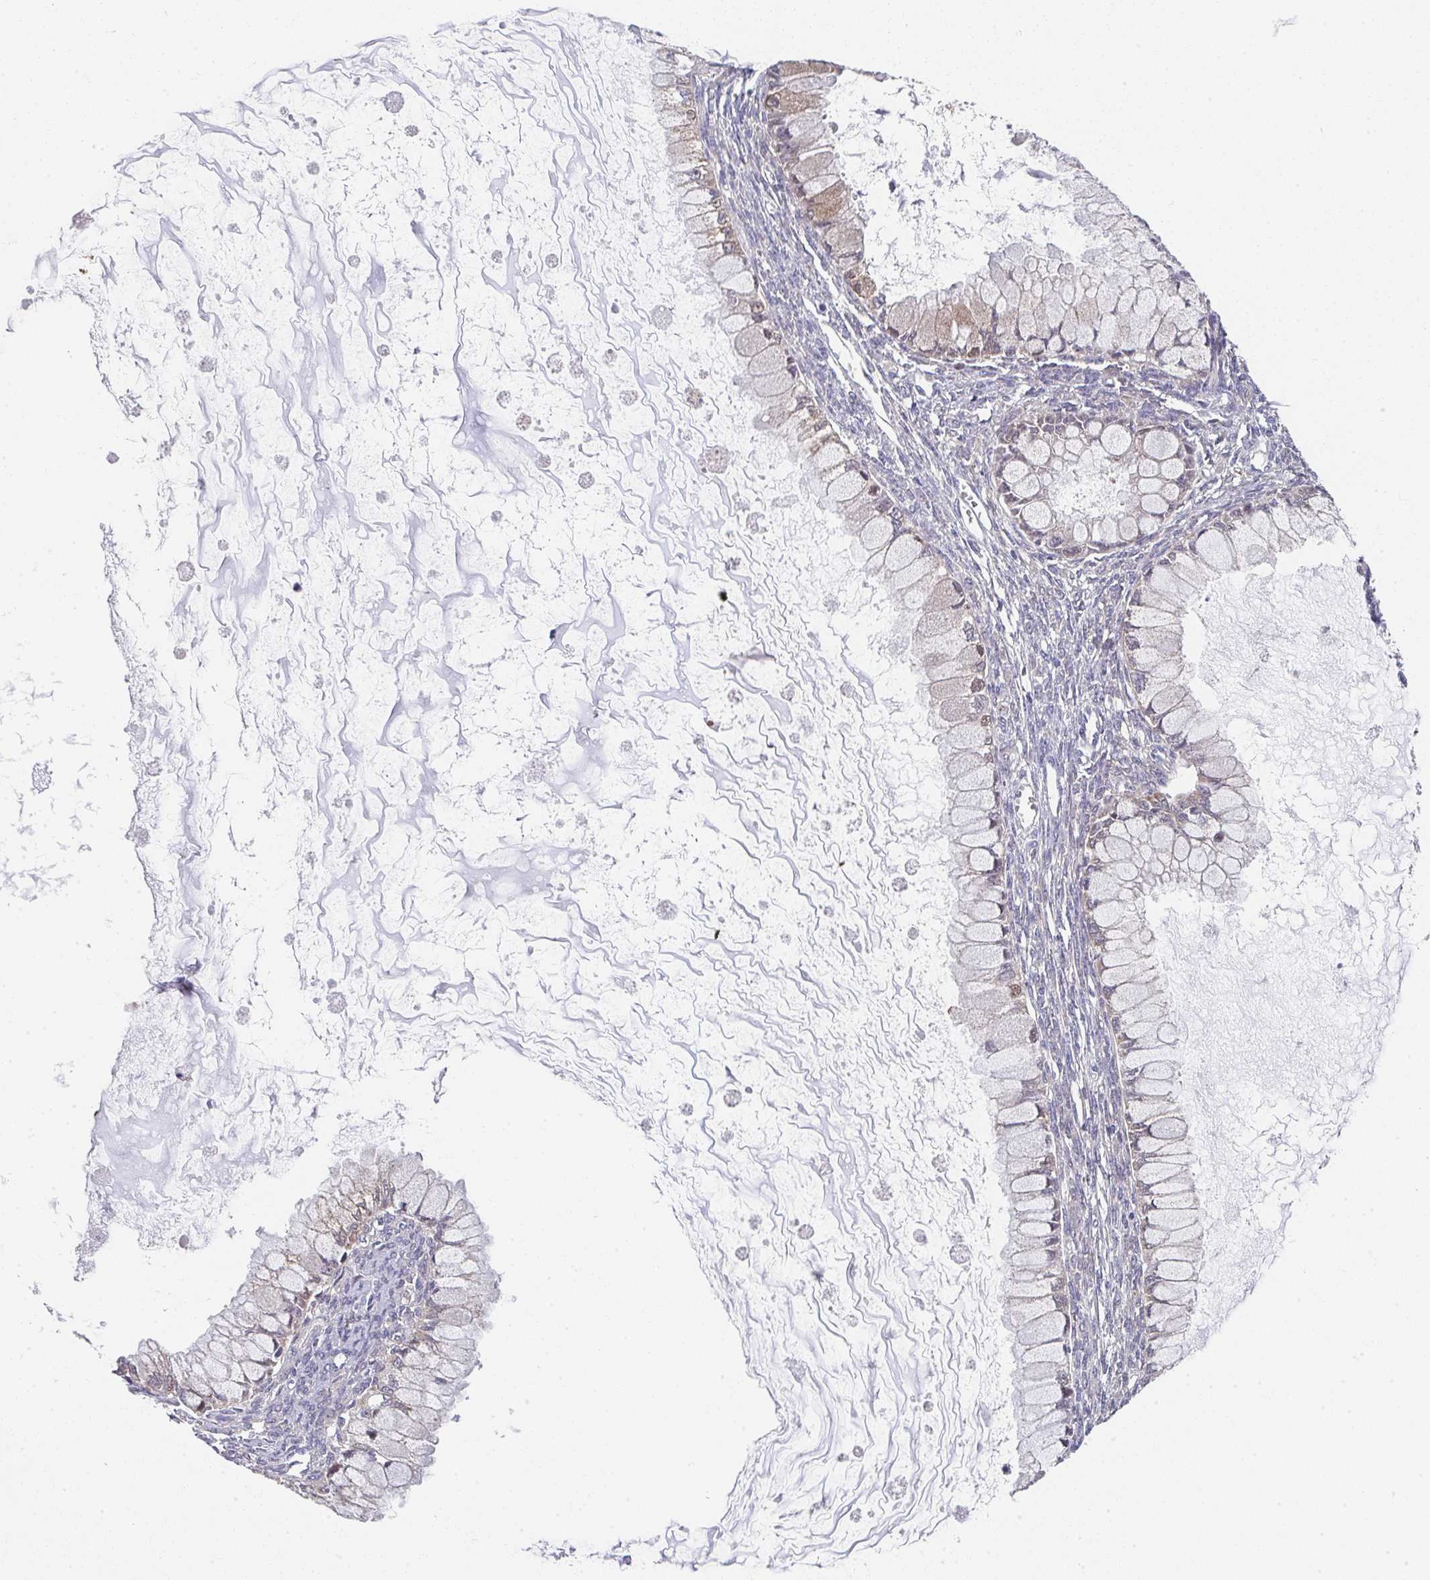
{"staining": {"intensity": "negative", "quantity": "none", "location": "none"}, "tissue": "ovarian cancer", "cell_type": "Tumor cells", "image_type": "cancer", "snomed": [{"axis": "morphology", "description": "Cystadenocarcinoma, mucinous, NOS"}, {"axis": "topography", "description": "Ovary"}], "caption": "Immunohistochemical staining of human ovarian mucinous cystadenocarcinoma displays no significant expression in tumor cells.", "gene": "TSPAN31", "patient": {"sex": "female", "age": 34}}